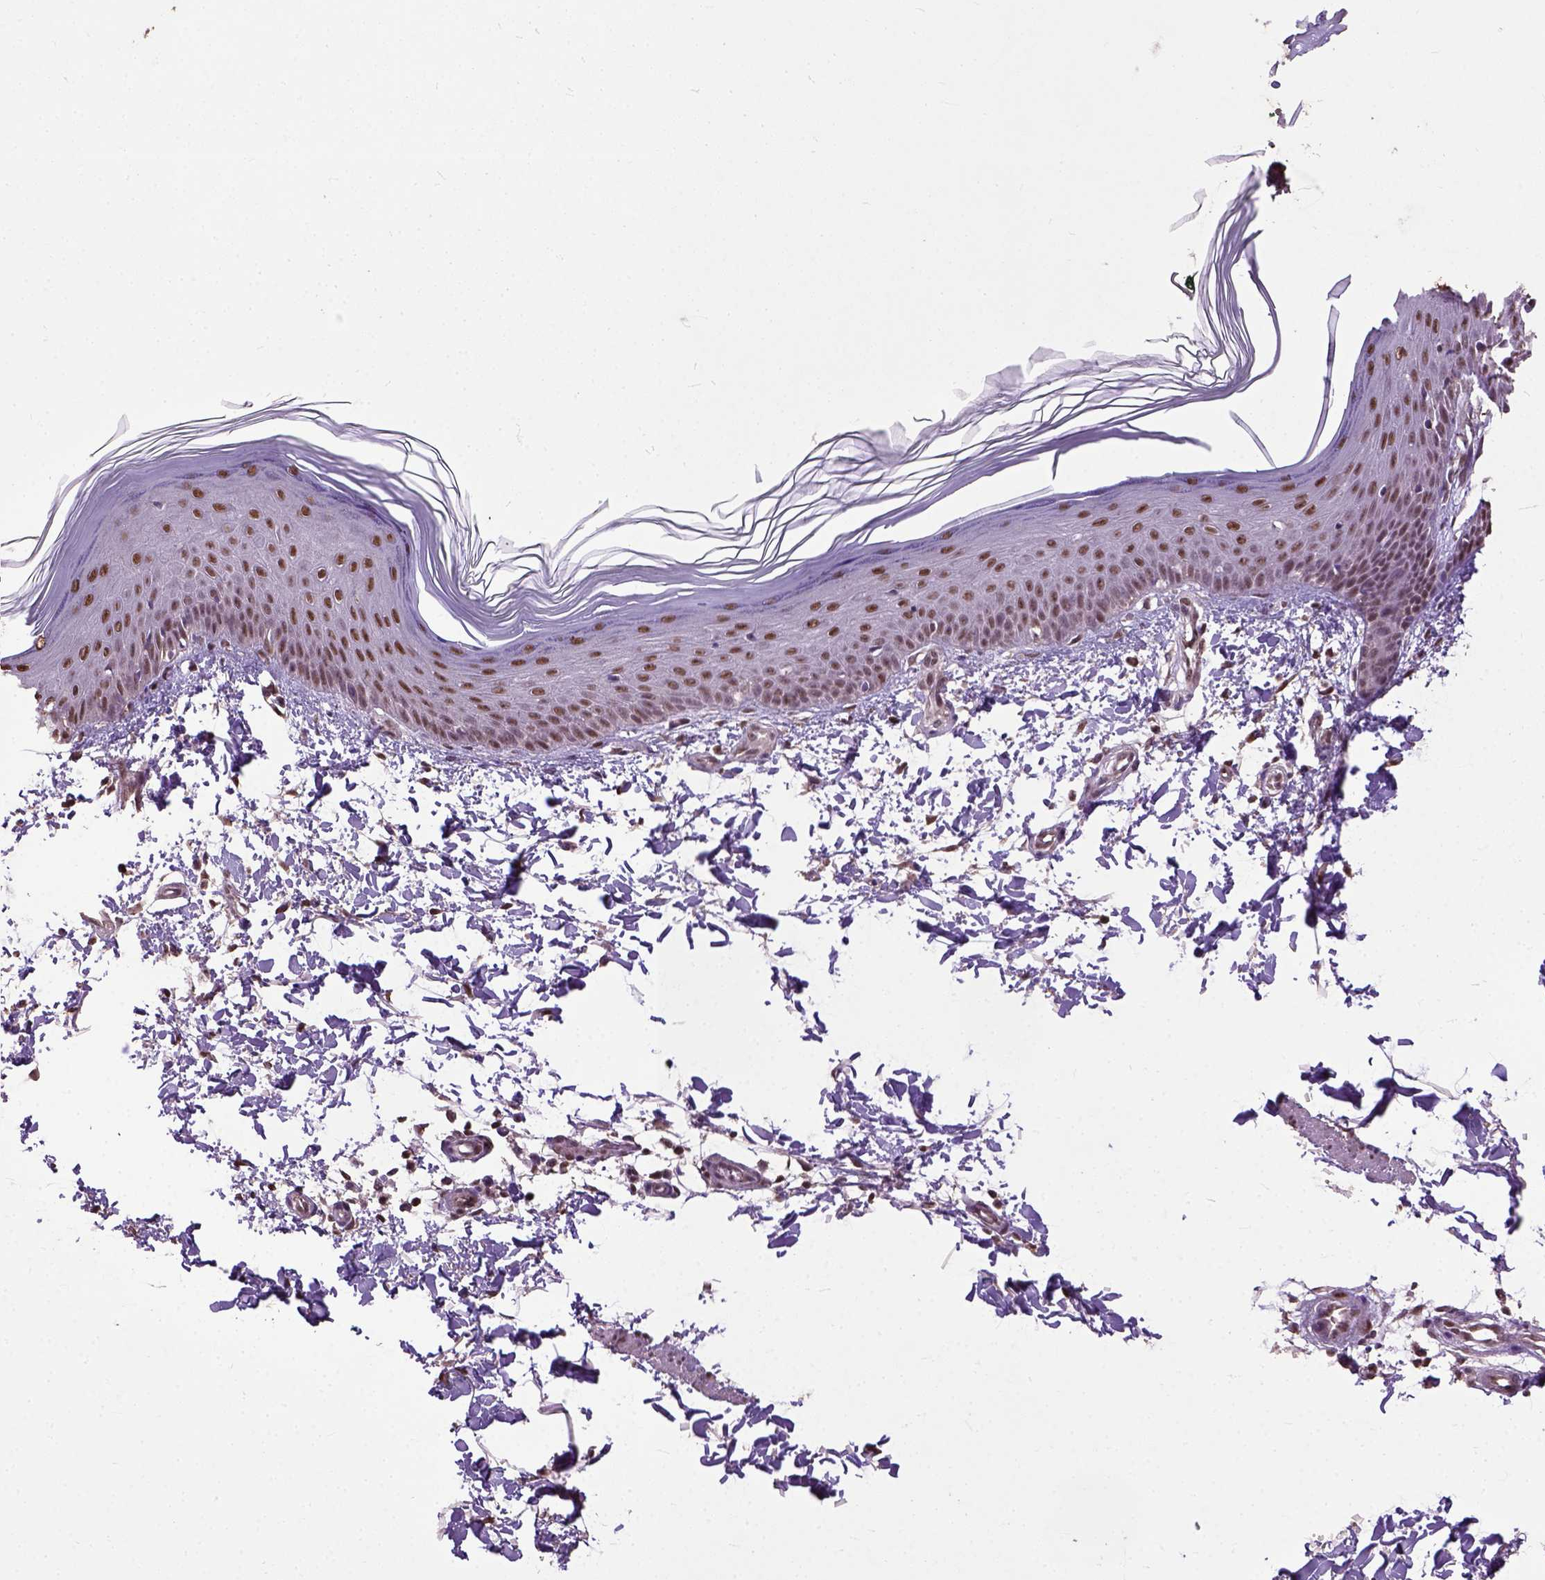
{"staining": {"intensity": "moderate", "quantity": ">75%", "location": "nuclear"}, "tissue": "skin", "cell_type": "Fibroblasts", "image_type": "normal", "snomed": [{"axis": "morphology", "description": "Normal tissue, NOS"}, {"axis": "topography", "description": "Skin"}], "caption": "This photomicrograph demonstrates unremarkable skin stained with immunohistochemistry (IHC) to label a protein in brown. The nuclear of fibroblasts show moderate positivity for the protein. Nuclei are counter-stained blue.", "gene": "UBA3", "patient": {"sex": "female", "age": 62}}